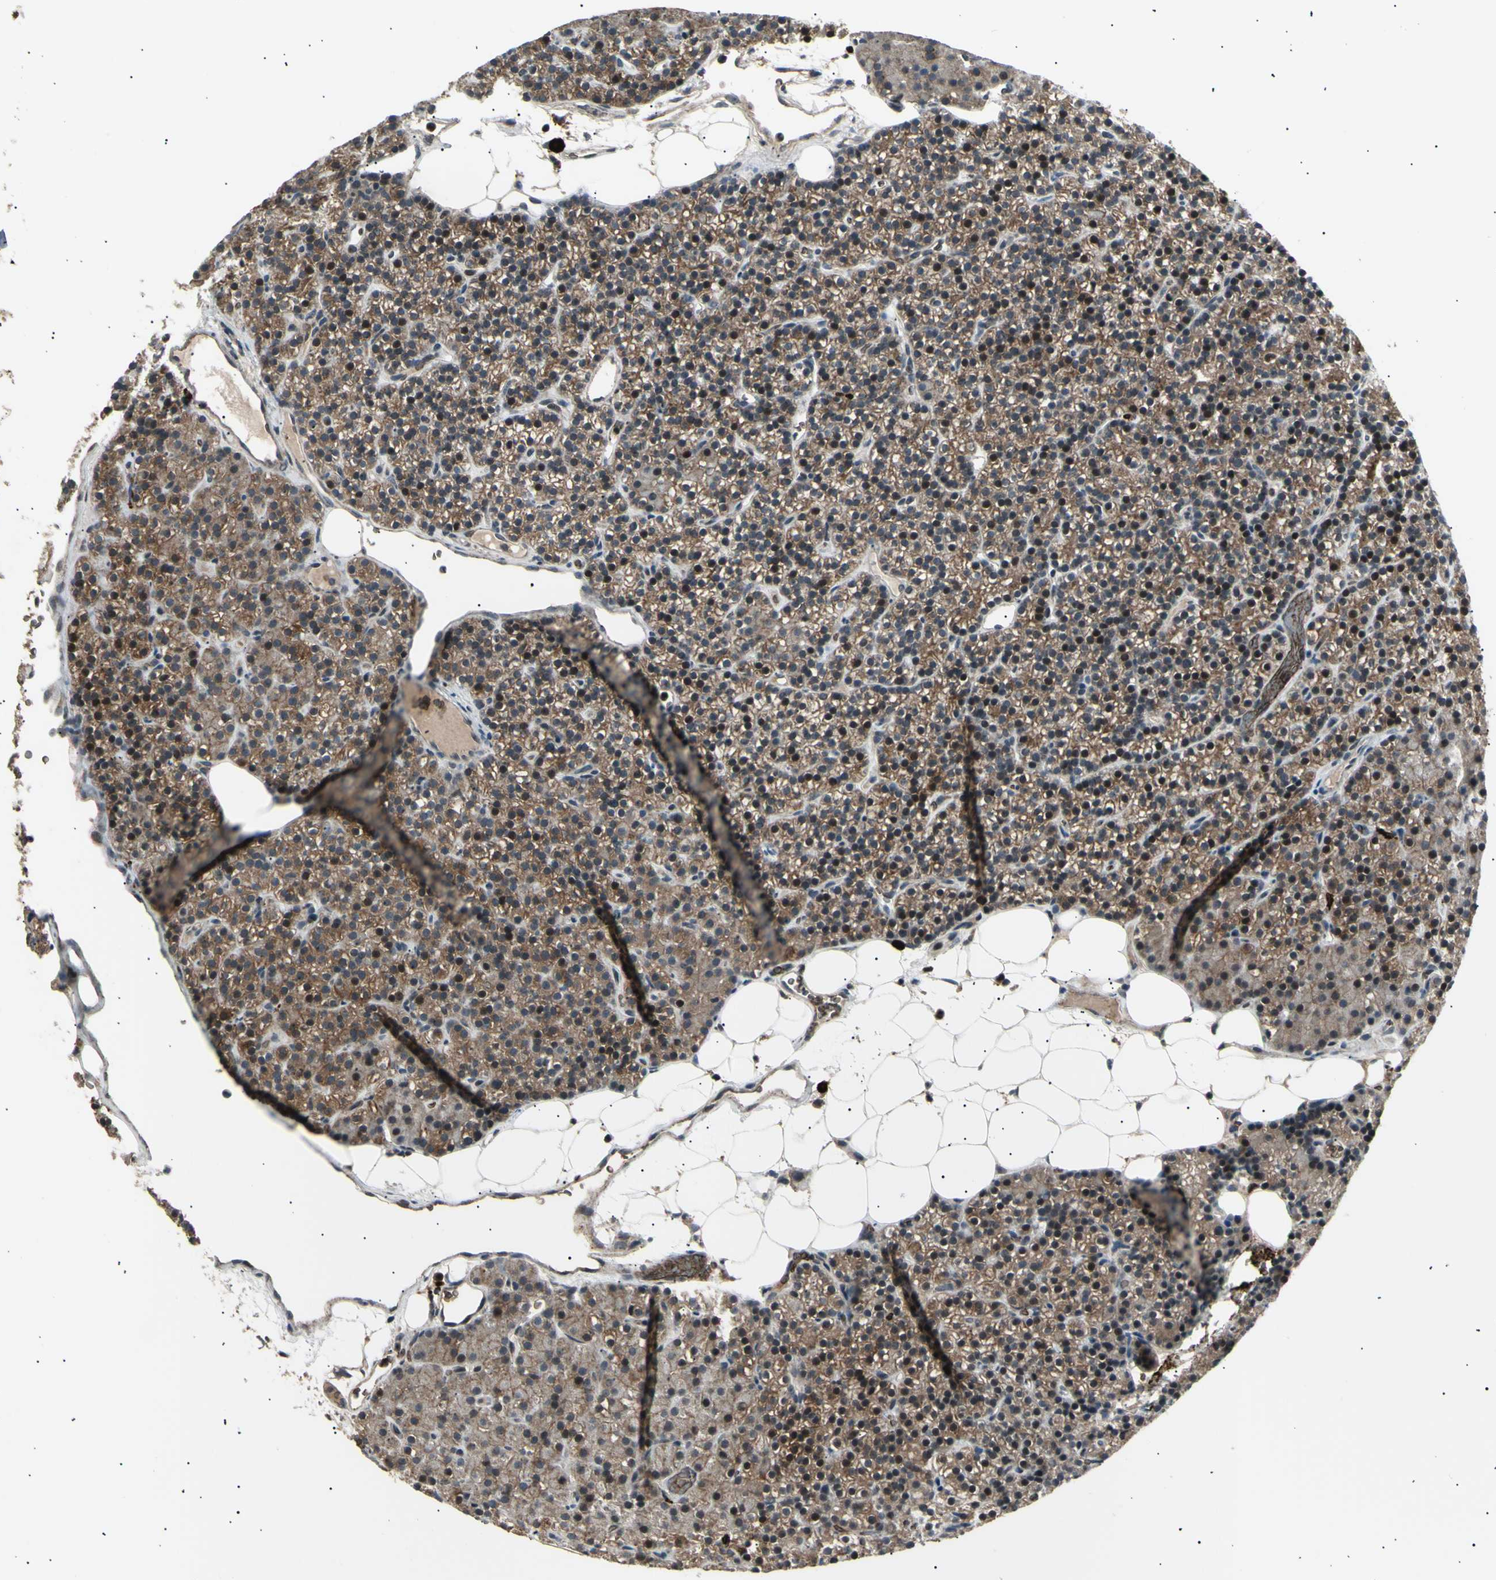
{"staining": {"intensity": "moderate", "quantity": ">75%", "location": "cytoplasmic/membranous"}, "tissue": "parathyroid gland", "cell_type": "Glandular cells", "image_type": "normal", "snomed": [{"axis": "morphology", "description": "Normal tissue, NOS"}, {"axis": "morphology", "description": "Hyperplasia, NOS"}, {"axis": "topography", "description": "Parathyroid gland"}], "caption": "A high-resolution image shows IHC staining of normal parathyroid gland, which demonstrates moderate cytoplasmic/membranous staining in about >75% of glandular cells.", "gene": "NUAK2", "patient": {"sex": "male", "age": 44}}